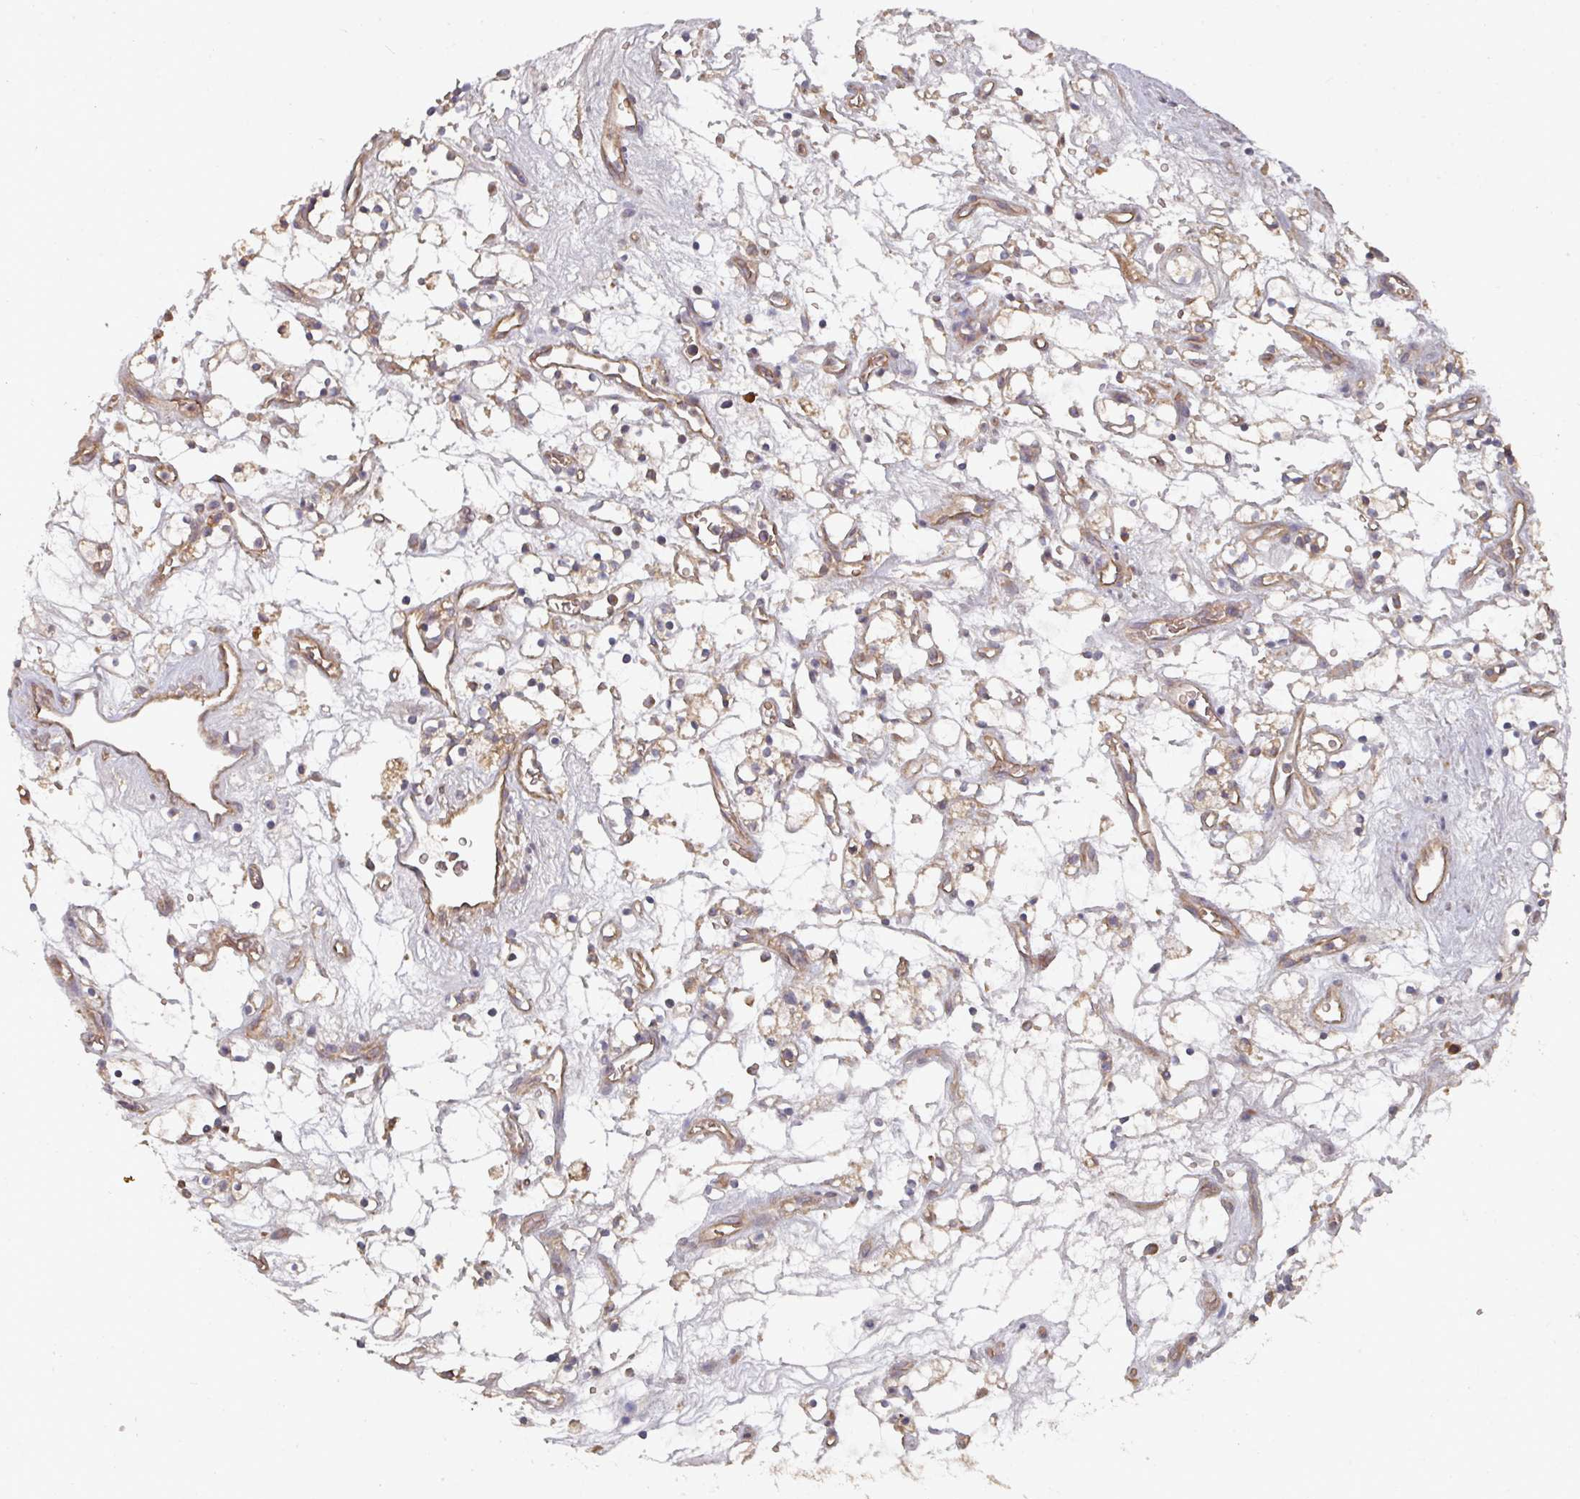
{"staining": {"intensity": "negative", "quantity": "none", "location": "none"}, "tissue": "renal cancer", "cell_type": "Tumor cells", "image_type": "cancer", "snomed": [{"axis": "morphology", "description": "Adenocarcinoma, NOS"}, {"axis": "topography", "description": "Kidney"}], "caption": "The micrograph shows no staining of tumor cells in renal adenocarcinoma.", "gene": "EDEM2", "patient": {"sex": "female", "age": 69}}